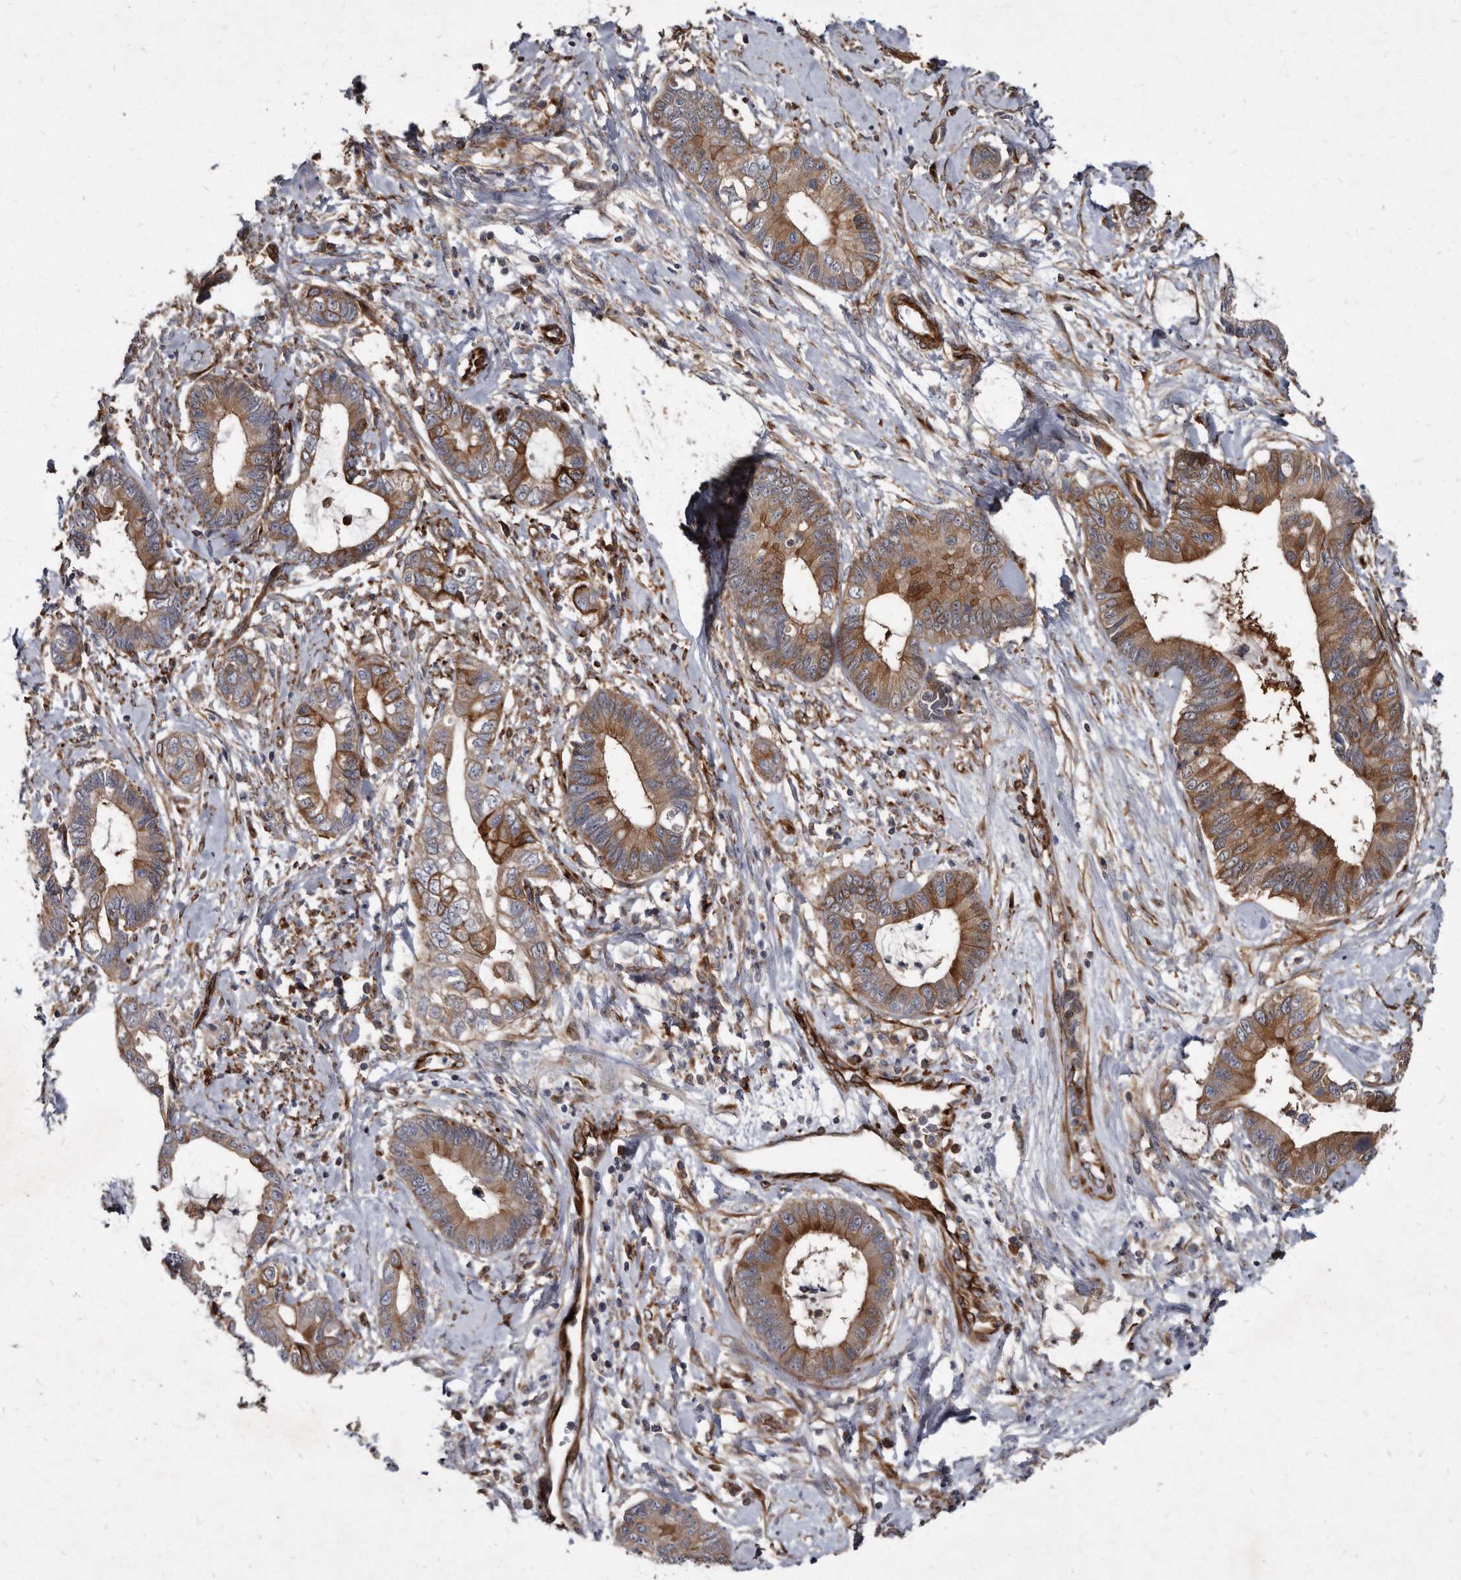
{"staining": {"intensity": "moderate", "quantity": ">75%", "location": "cytoplasmic/membranous"}, "tissue": "cervical cancer", "cell_type": "Tumor cells", "image_type": "cancer", "snomed": [{"axis": "morphology", "description": "Adenocarcinoma, NOS"}, {"axis": "topography", "description": "Cervix"}], "caption": "Moderate cytoplasmic/membranous expression is seen in about >75% of tumor cells in cervical adenocarcinoma.", "gene": "KCTD20", "patient": {"sex": "female", "age": 44}}